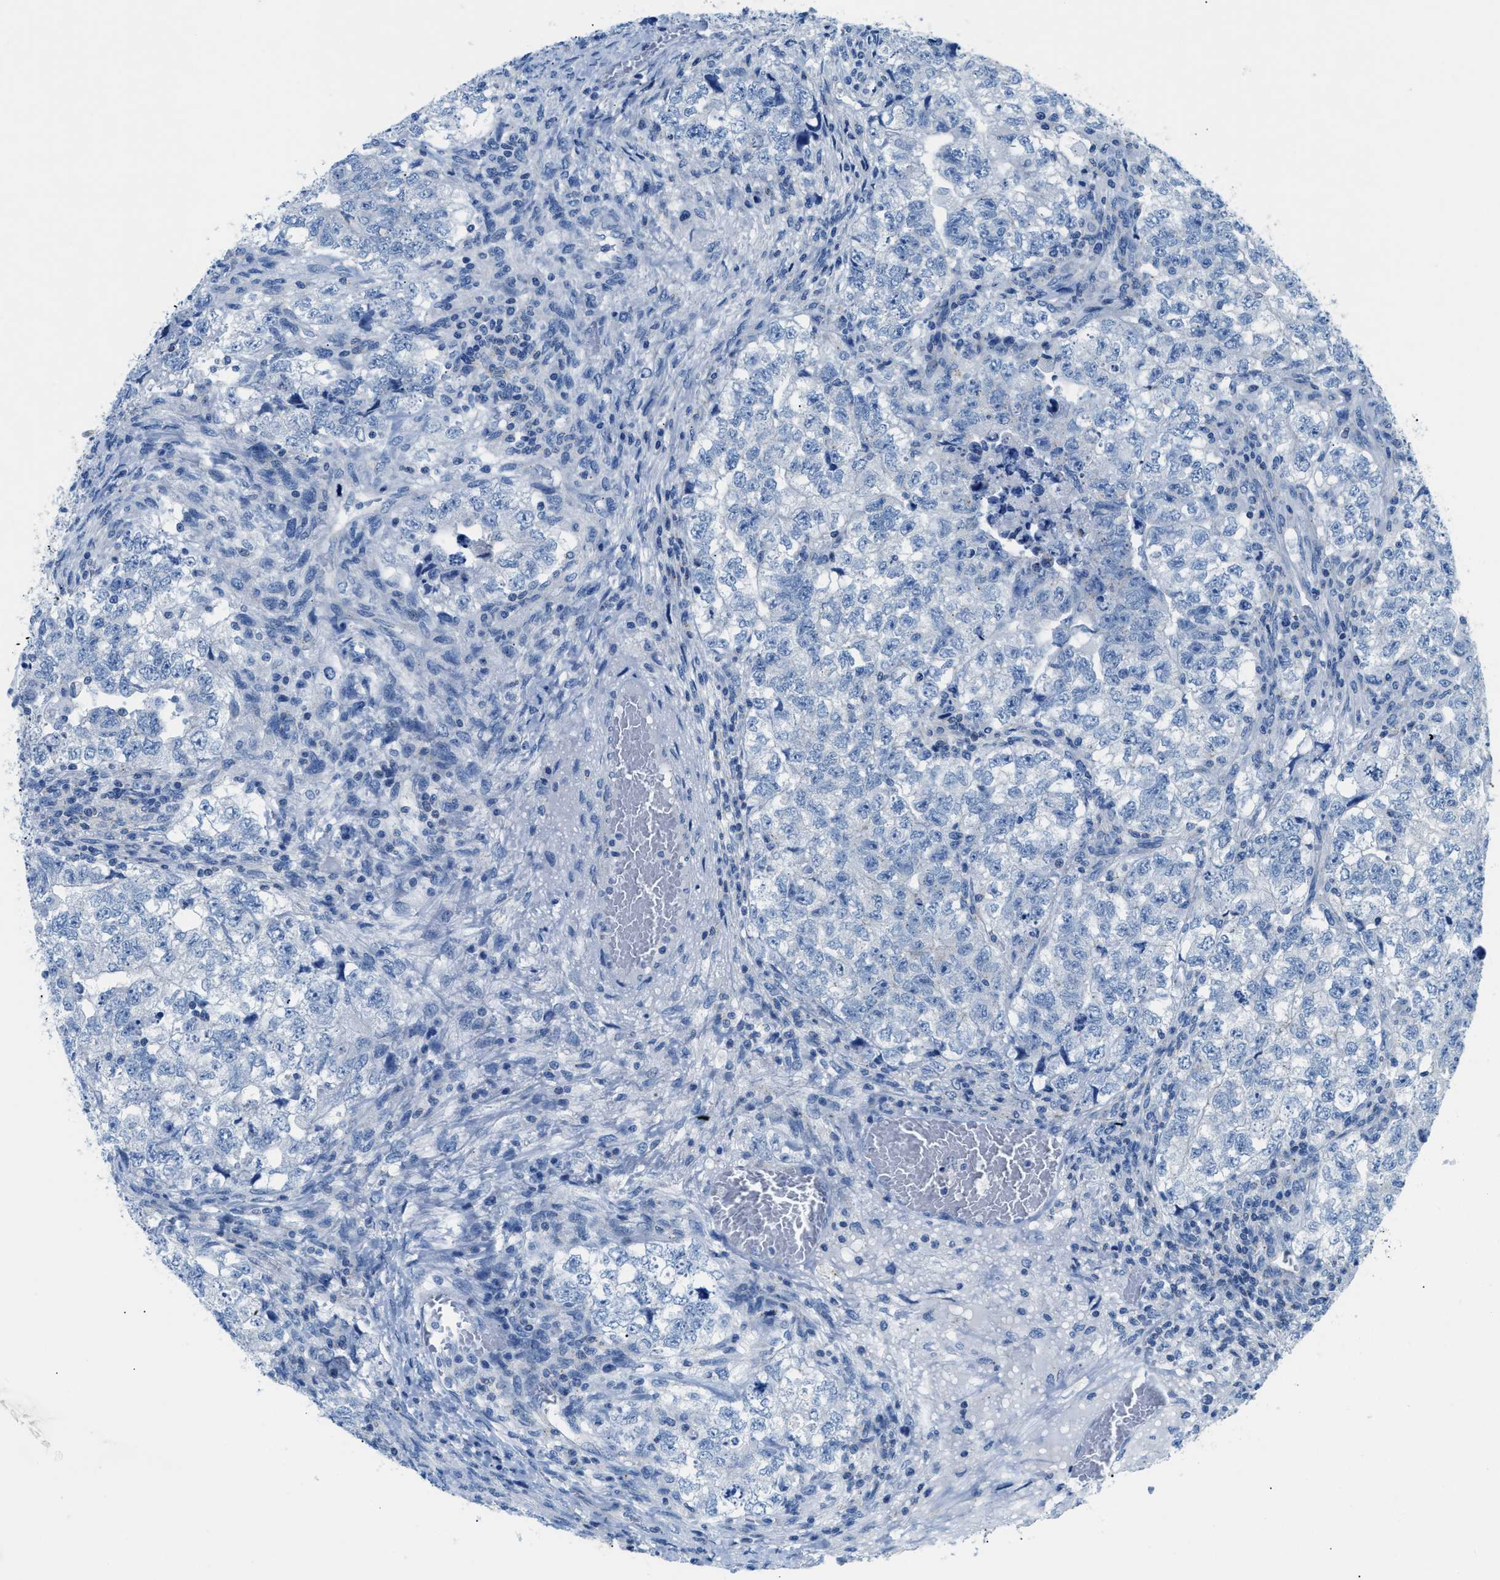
{"staining": {"intensity": "negative", "quantity": "none", "location": "none"}, "tissue": "testis cancer", "cell_type": "Tumor cells", "image_type": "cancer", "snomed": [{"axis": "morphology", "description": "Carcinoma, Embryonal, NOS"}, {"axis": "topography", "description": "Testis"}], "caption": "A histopathology image of testis cancer (embryonal carcinoma) stained for a protein exhibits no brown staining in tumor cells.", "gene": "FDCSP", "patient": {"sex": "male", "age": 36}}